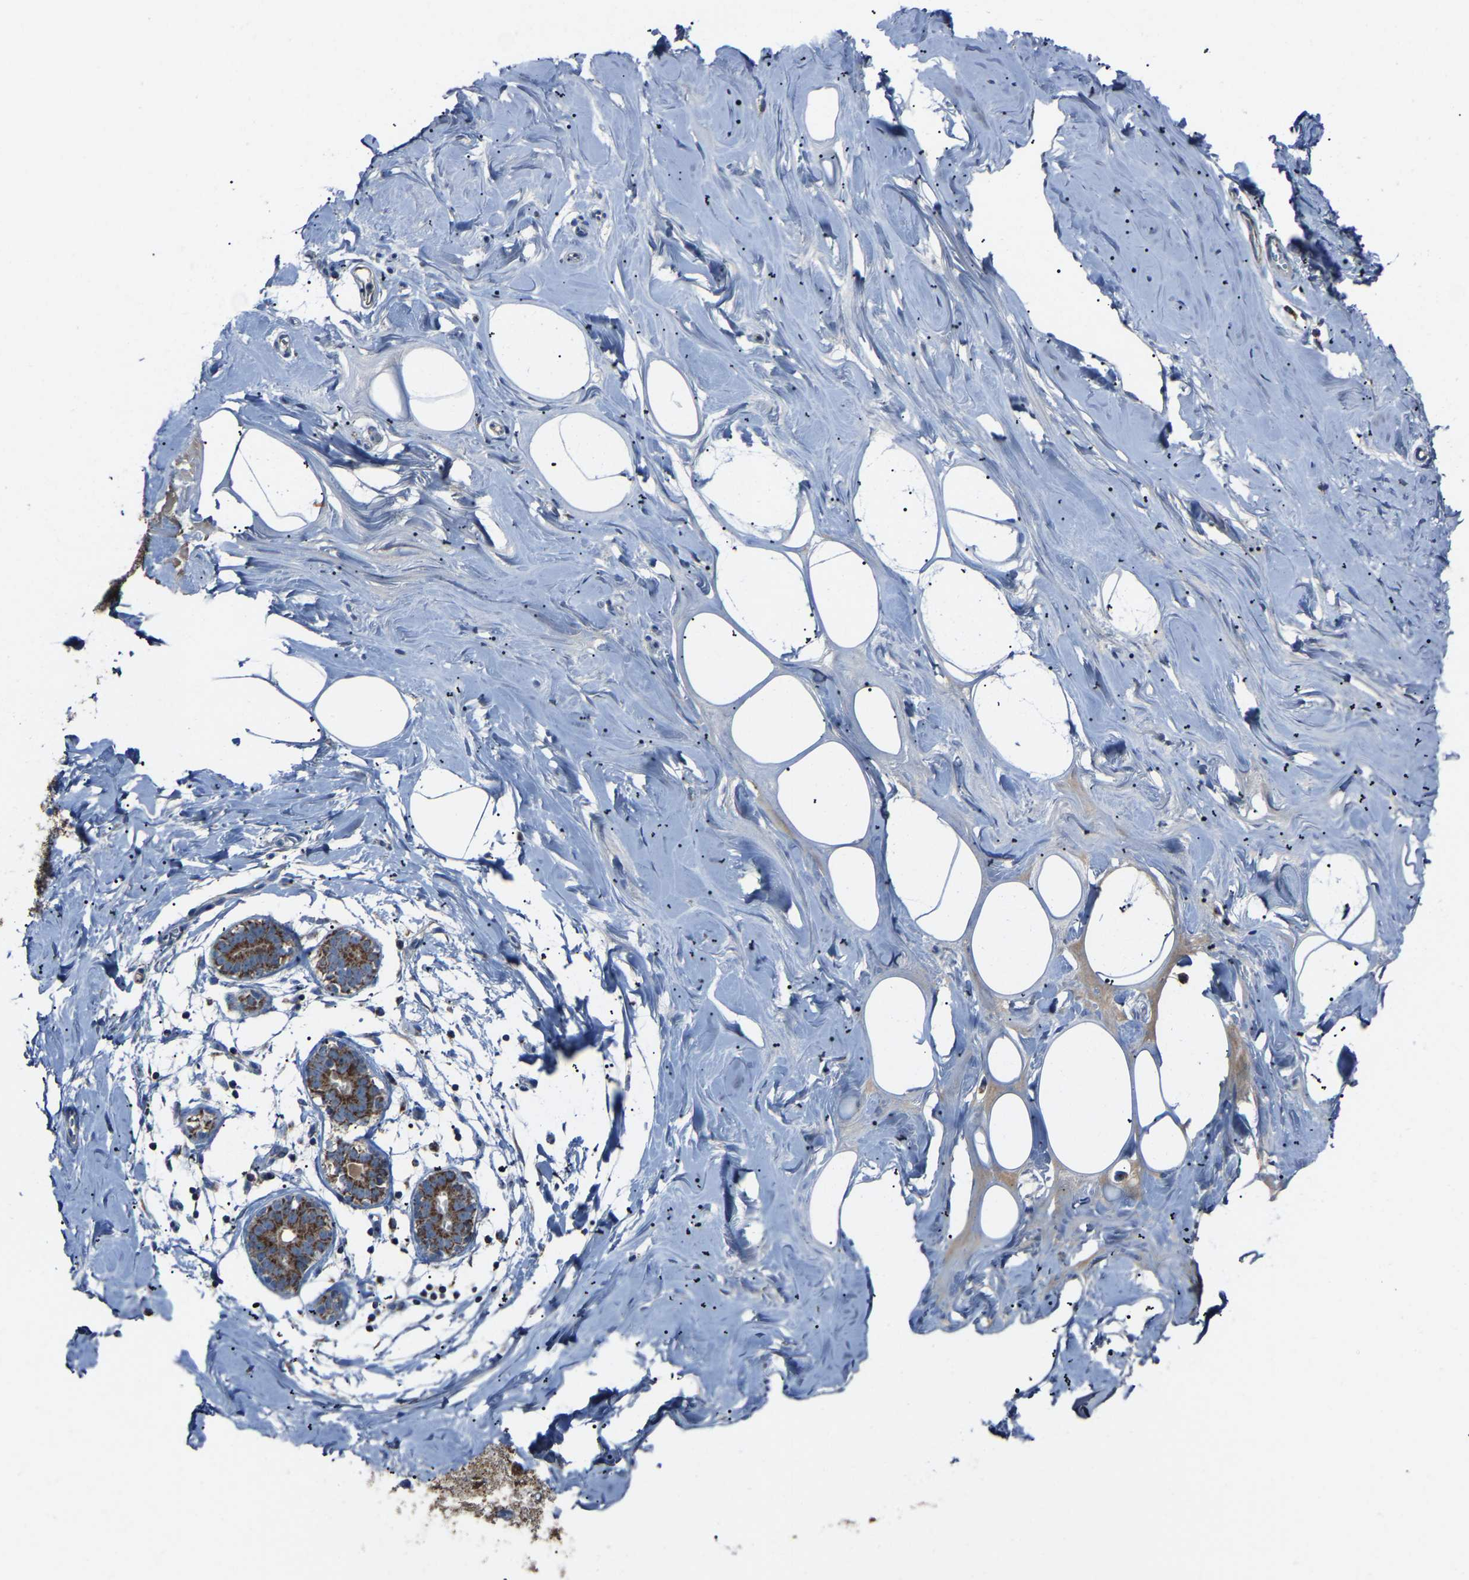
{"staining": {"intensity": "weak", "quantity": "25%-75%", "location": "cytoplasmic/membranous"}, "tissue": "adipose tissue", "cell_type": "Adipocytes", "image_type": "normal", "snomed": [{"axis": "morphology", "description": "Normal tissue, NOS"}, {"axis": "morphology", "description": "Fibrosis, NOS"}, {"axis": "topography", "description": "Breast"}, {"axis": "topography", "description": "Adipose tissue"}], "caption": "High-power microscopy captured an immunohistochemistry micrograph of unremarkable adipose tissue, revealing weak cytoplasmic/membranous positivity in about 25%-75% of adipocytes.", "gene": "CANT1", "patient": {"sex": "female", "age": 39}}